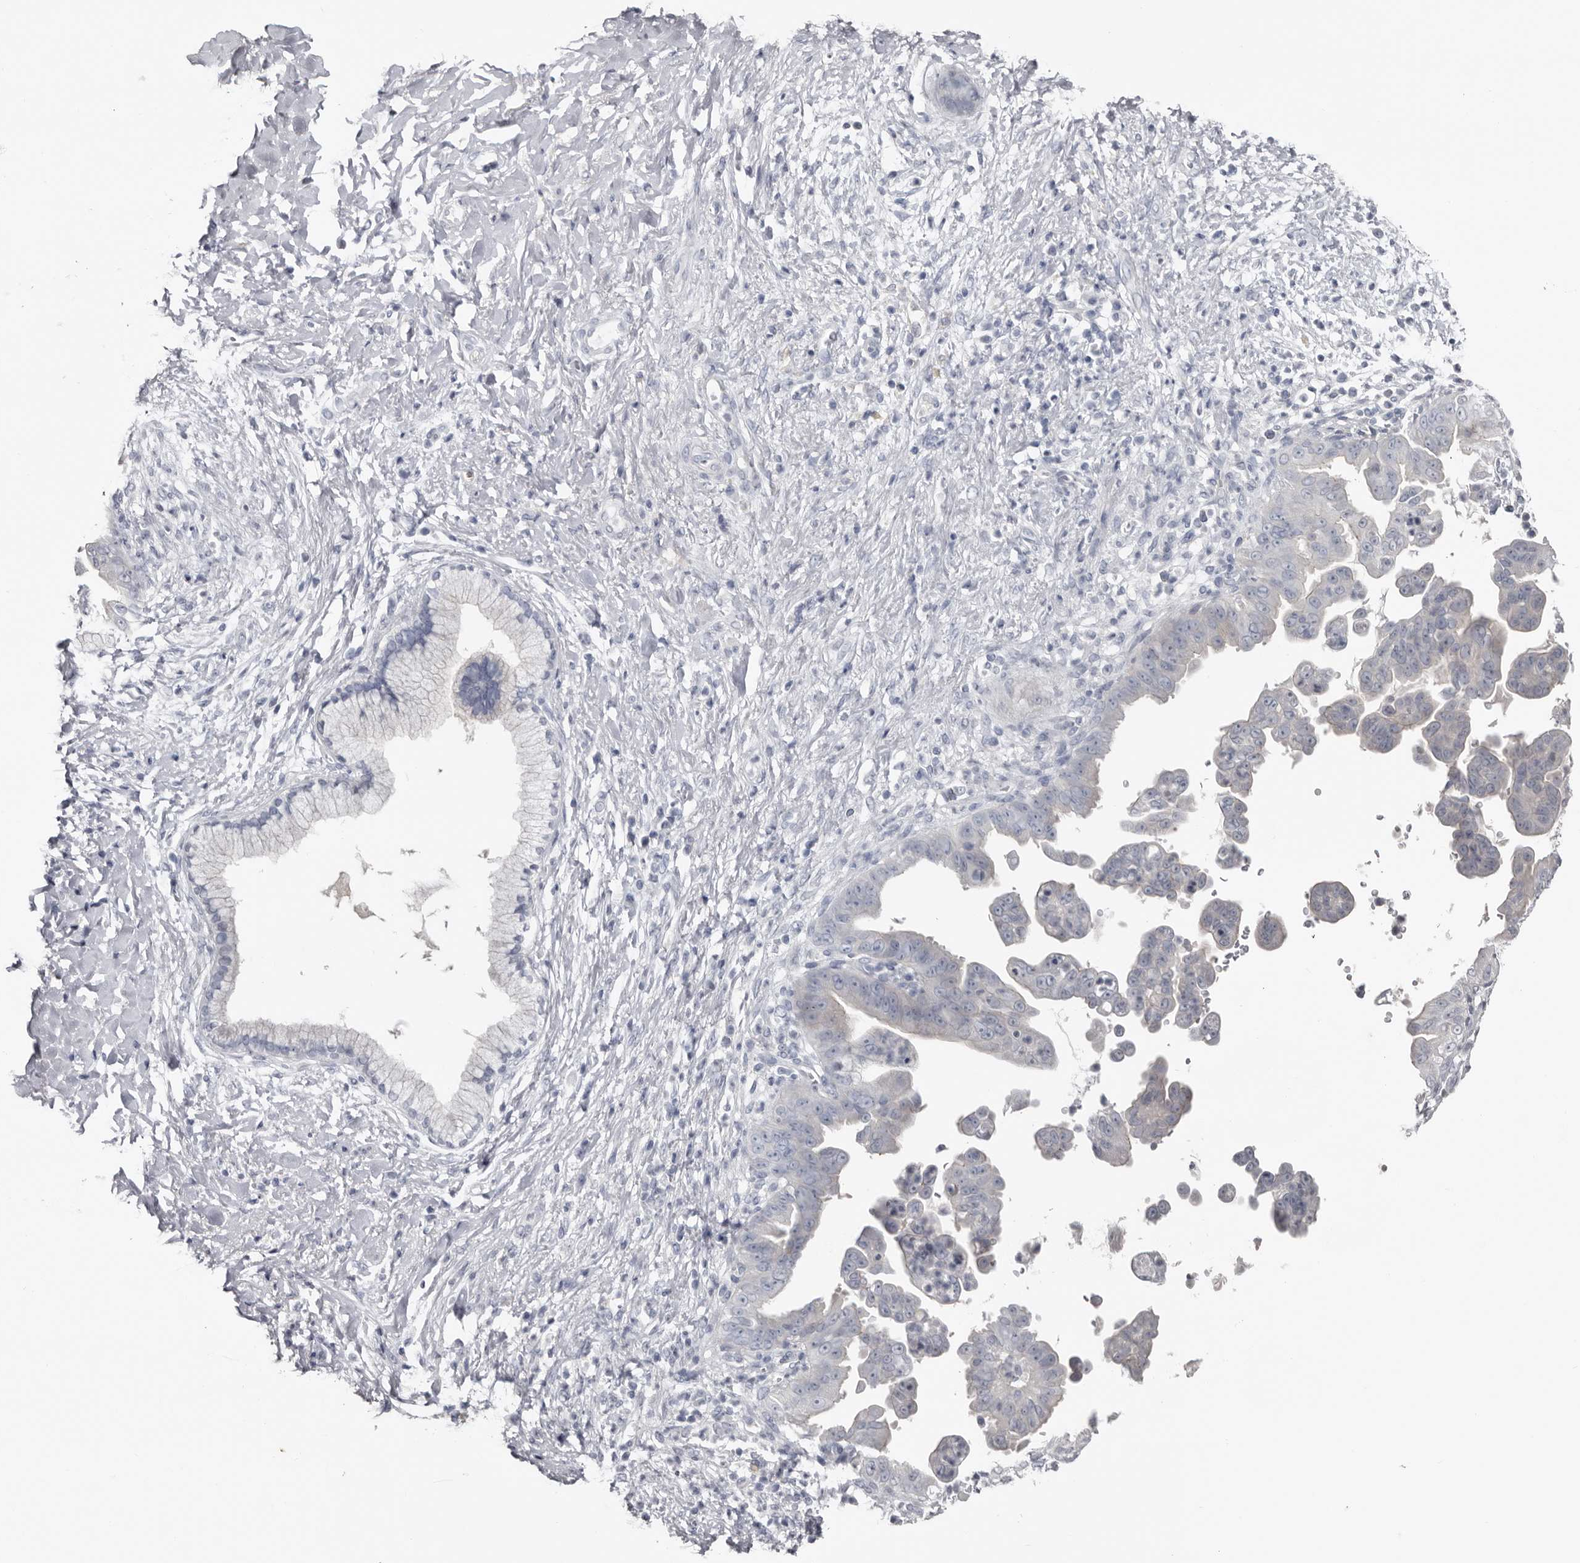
{"staining": {"intensity": "negative", "quantity": "none", "location": "none"}, "tissue": "pancreatic cancer", "cell_type": "Tumor cells", "image_type": "cancer", "snomed": [{"axis": "morphology", "description": "Adenocarcinoma, NOS"}, {"axis": "topography", "description": "Pancreas"}], "caption": "A high-resolution histopathology image shows IHC staining of pancreatic adenocarcinoma, which demonstrates no significant expression in tumor cells.", "gene": "FABP7", "patient": {"sex": "female", "age": 78}}